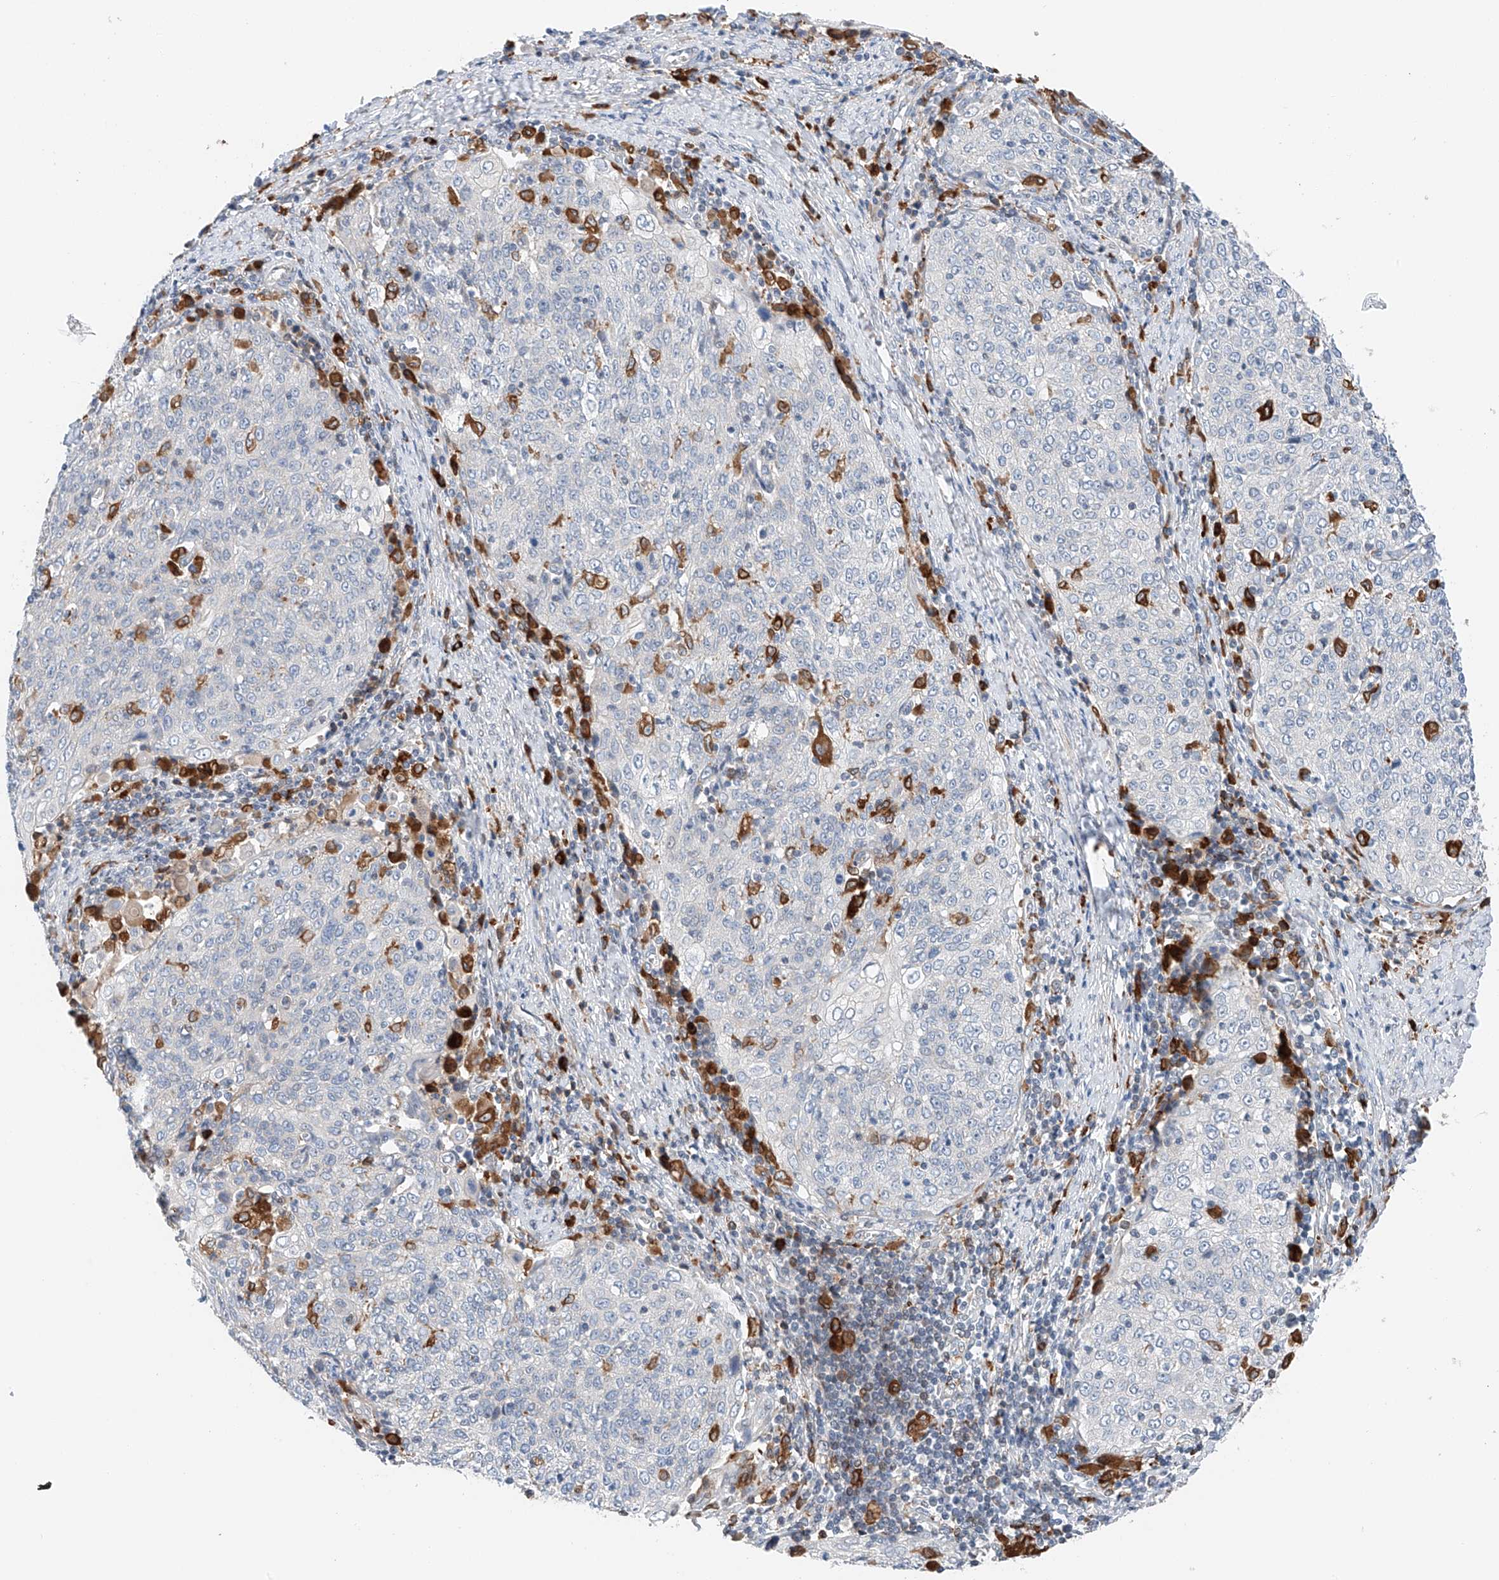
{"staining": {"intensity": "negative", "quantity": "none", "location": "none"}, "tissue": "cervical cancer", "cell_type": "Tumor cells", "image_type": "cancer", "snomed": [{"axis": "morphology", "description": "Squamous cell carcinoma, NOS"}, {"axis": "topography", "description": "Cervix"}], "caption": "Immunohistochemical staining of squamous cell carcinoma (cervical) shows no significant staining in tumor cells. The staining is performed using DAB brown chromogen with nuclei counter-stained in using hematoxylin.", "gene": "TBXAS1", "patient": {"sex": "female", "age": 48}}